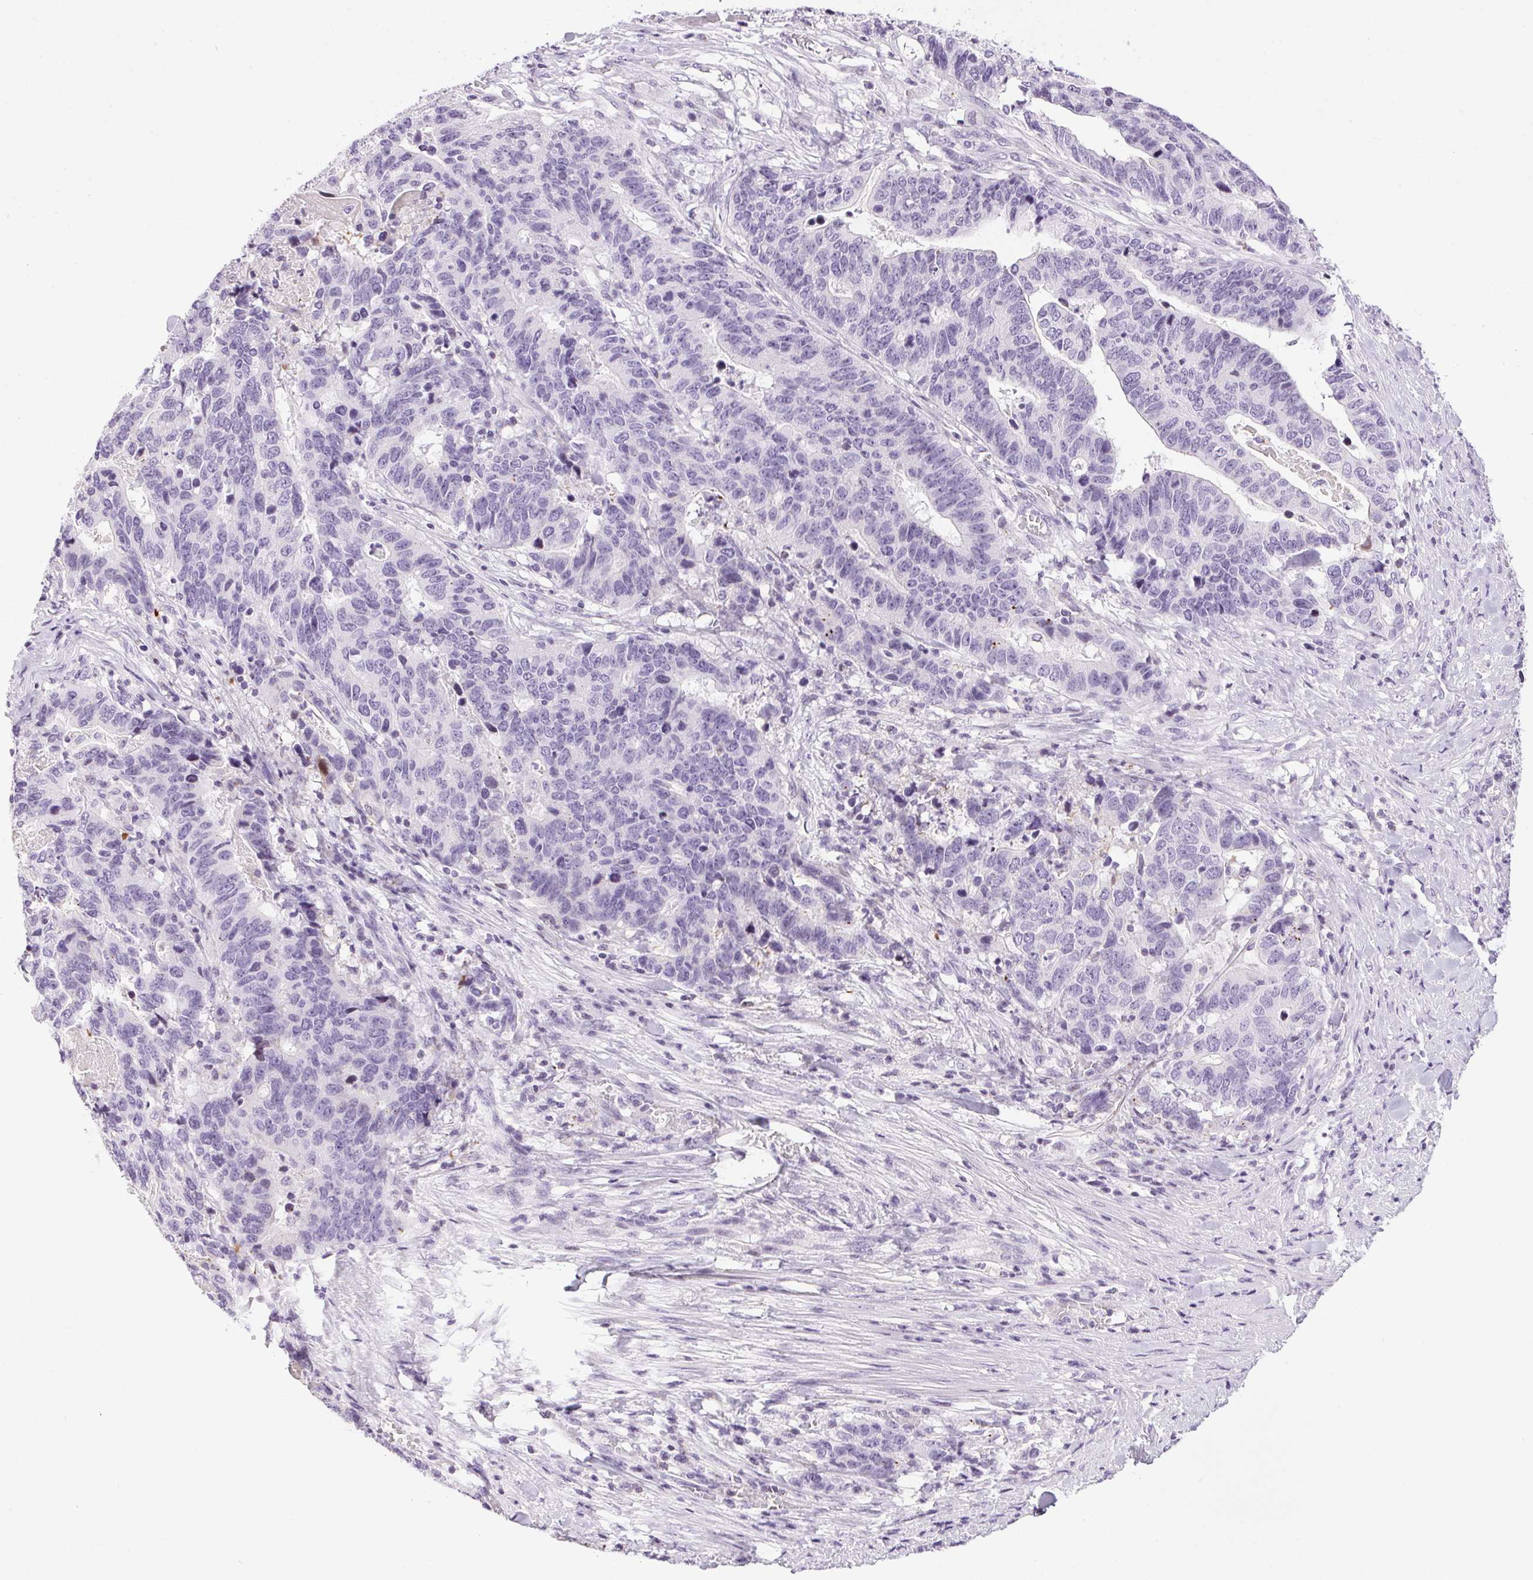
{"staining": {"intensity": "negative", "quantity": "none", "location": "none"}, "tissue": "stomach cancer", "cell_type": "Tumor cells", "image_type": "cancer", "snomed": [{"axis": "morphology", "description": "Adenocarcinoma, NOS"}, {"axis": "topography", "description": "Stomach, upper"}], "caption": "The image displays no significant staining in tumor cells of stomach cancer.", "gene": "TMEM88B", "patient": {"sex": "female", "age": 67}}